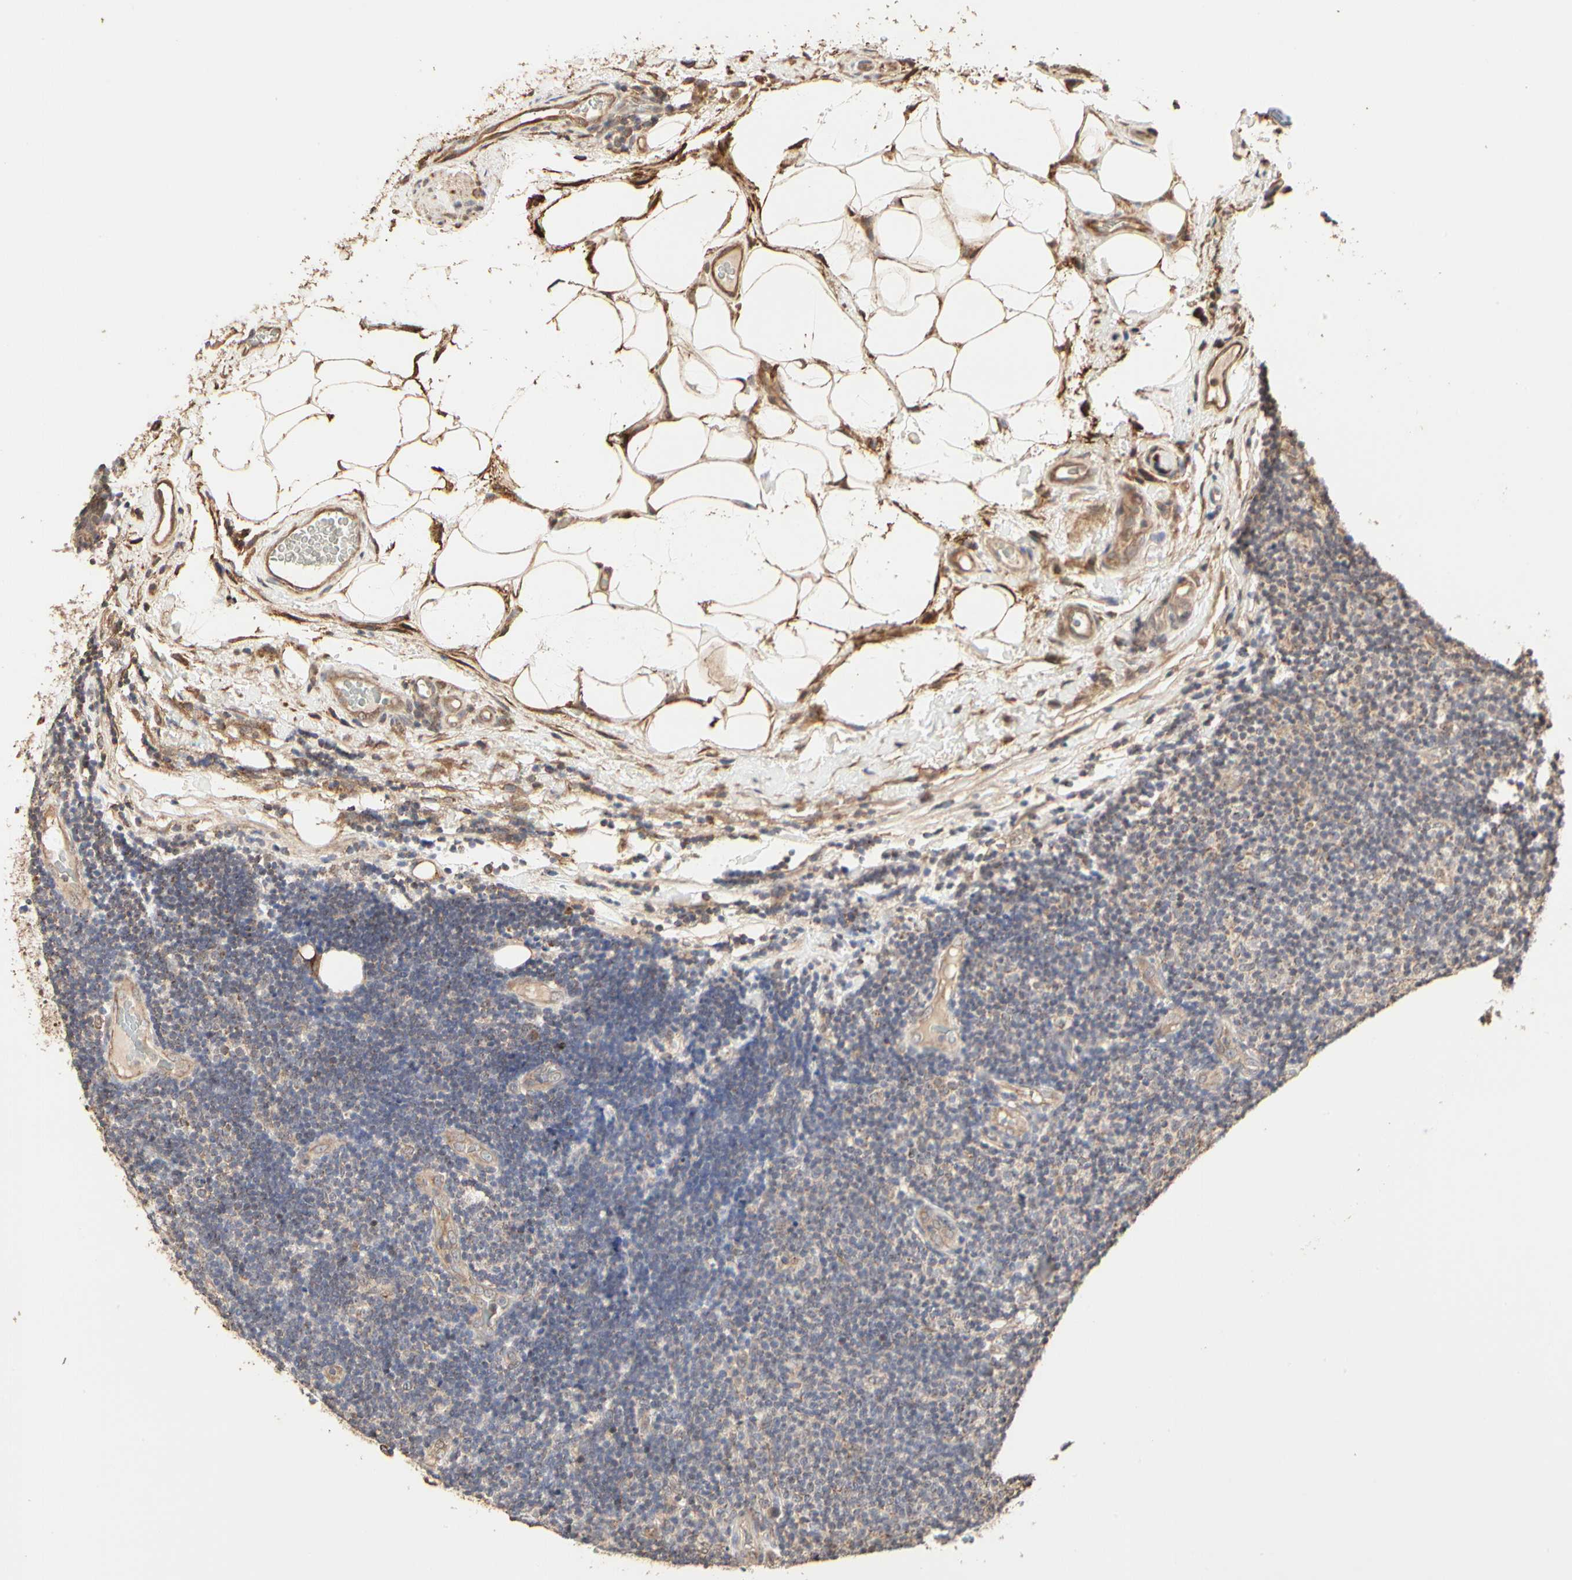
{"staining": {"intensity": "weak", "quantity": ">75%", "location": "cytoplasmic/membranous"}, "tissue": "lymphoma", "cell_type": "Tumor cells", "image_type": "cancer", "snomed": [{"axis": "morphology", "description": "Malignant lymphoma, non-Hodgkin's type, Low grade"}, {"axis": "topography", "description": "Lymph node"}], "caption": "Approximately >75% of tumor cells in human malignant lymphoma, non-Hodgkin's type (low-grade) exhibit weak cytoplasmic/membranous protein positivity as visualized by brown immunohistochemical staining.", "gene": "TAOK1", "patient": {"sex": "male", "age": 83}}